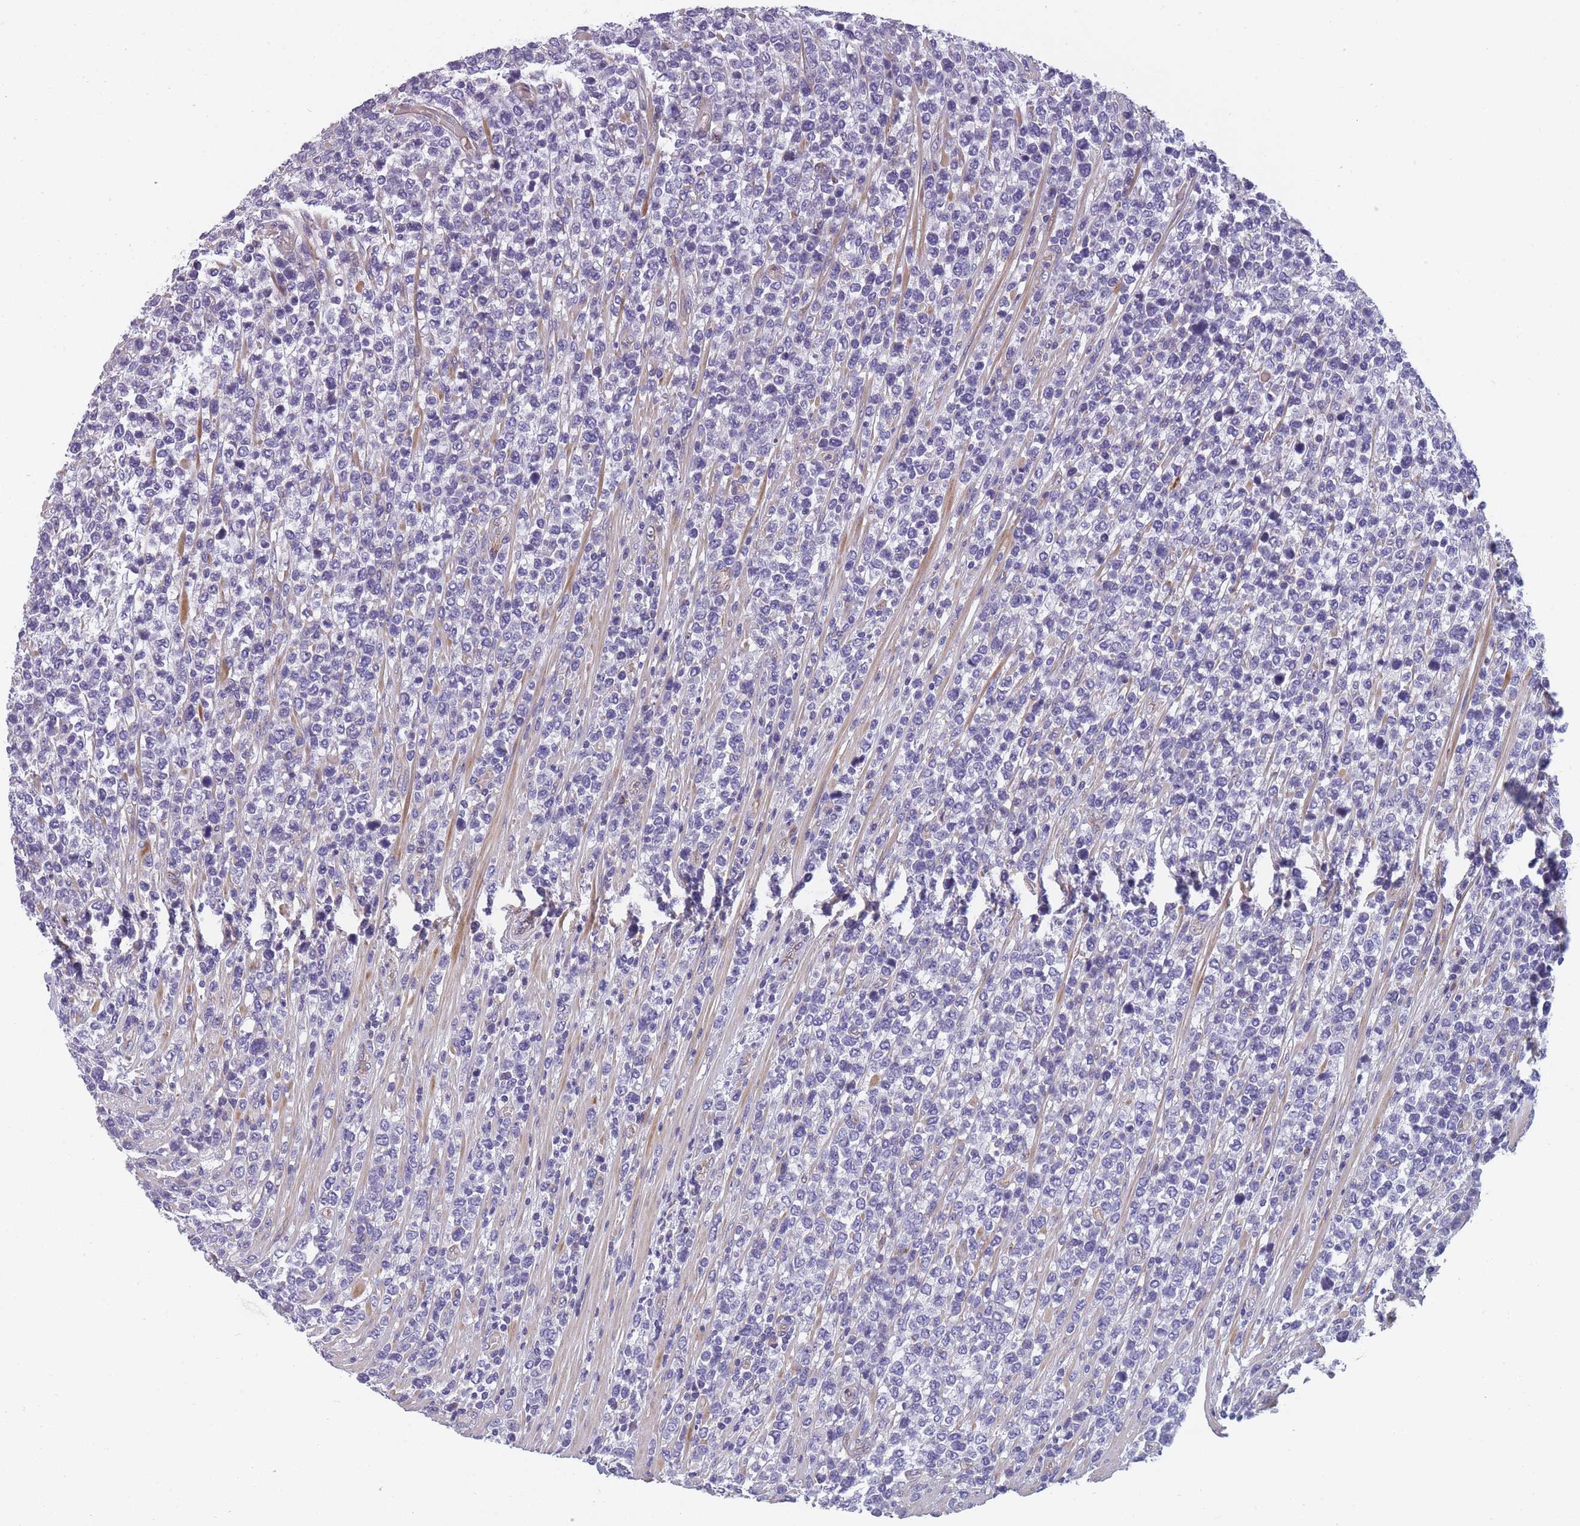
{"staining": {"intensity": "negative", "quantity": "none", "location": "none"}, "tissue": "lymphoma", "cell_type": "Tumor cells", "image_type": "cancer", "snomed": [{"axis": "morphology", "description": "Malignant lymphoma, non-Hodgkin's type, High grade"}, {"axis": "topography", "description": "Soft tissue"}], "caption": "Immunohistochemistry micrograph of human lymphoma stained for a protein (brown), which reveals no positivity in tumor cells.", "gene": "FAM83F", "patient": {"sex": "female", "age": 56}}